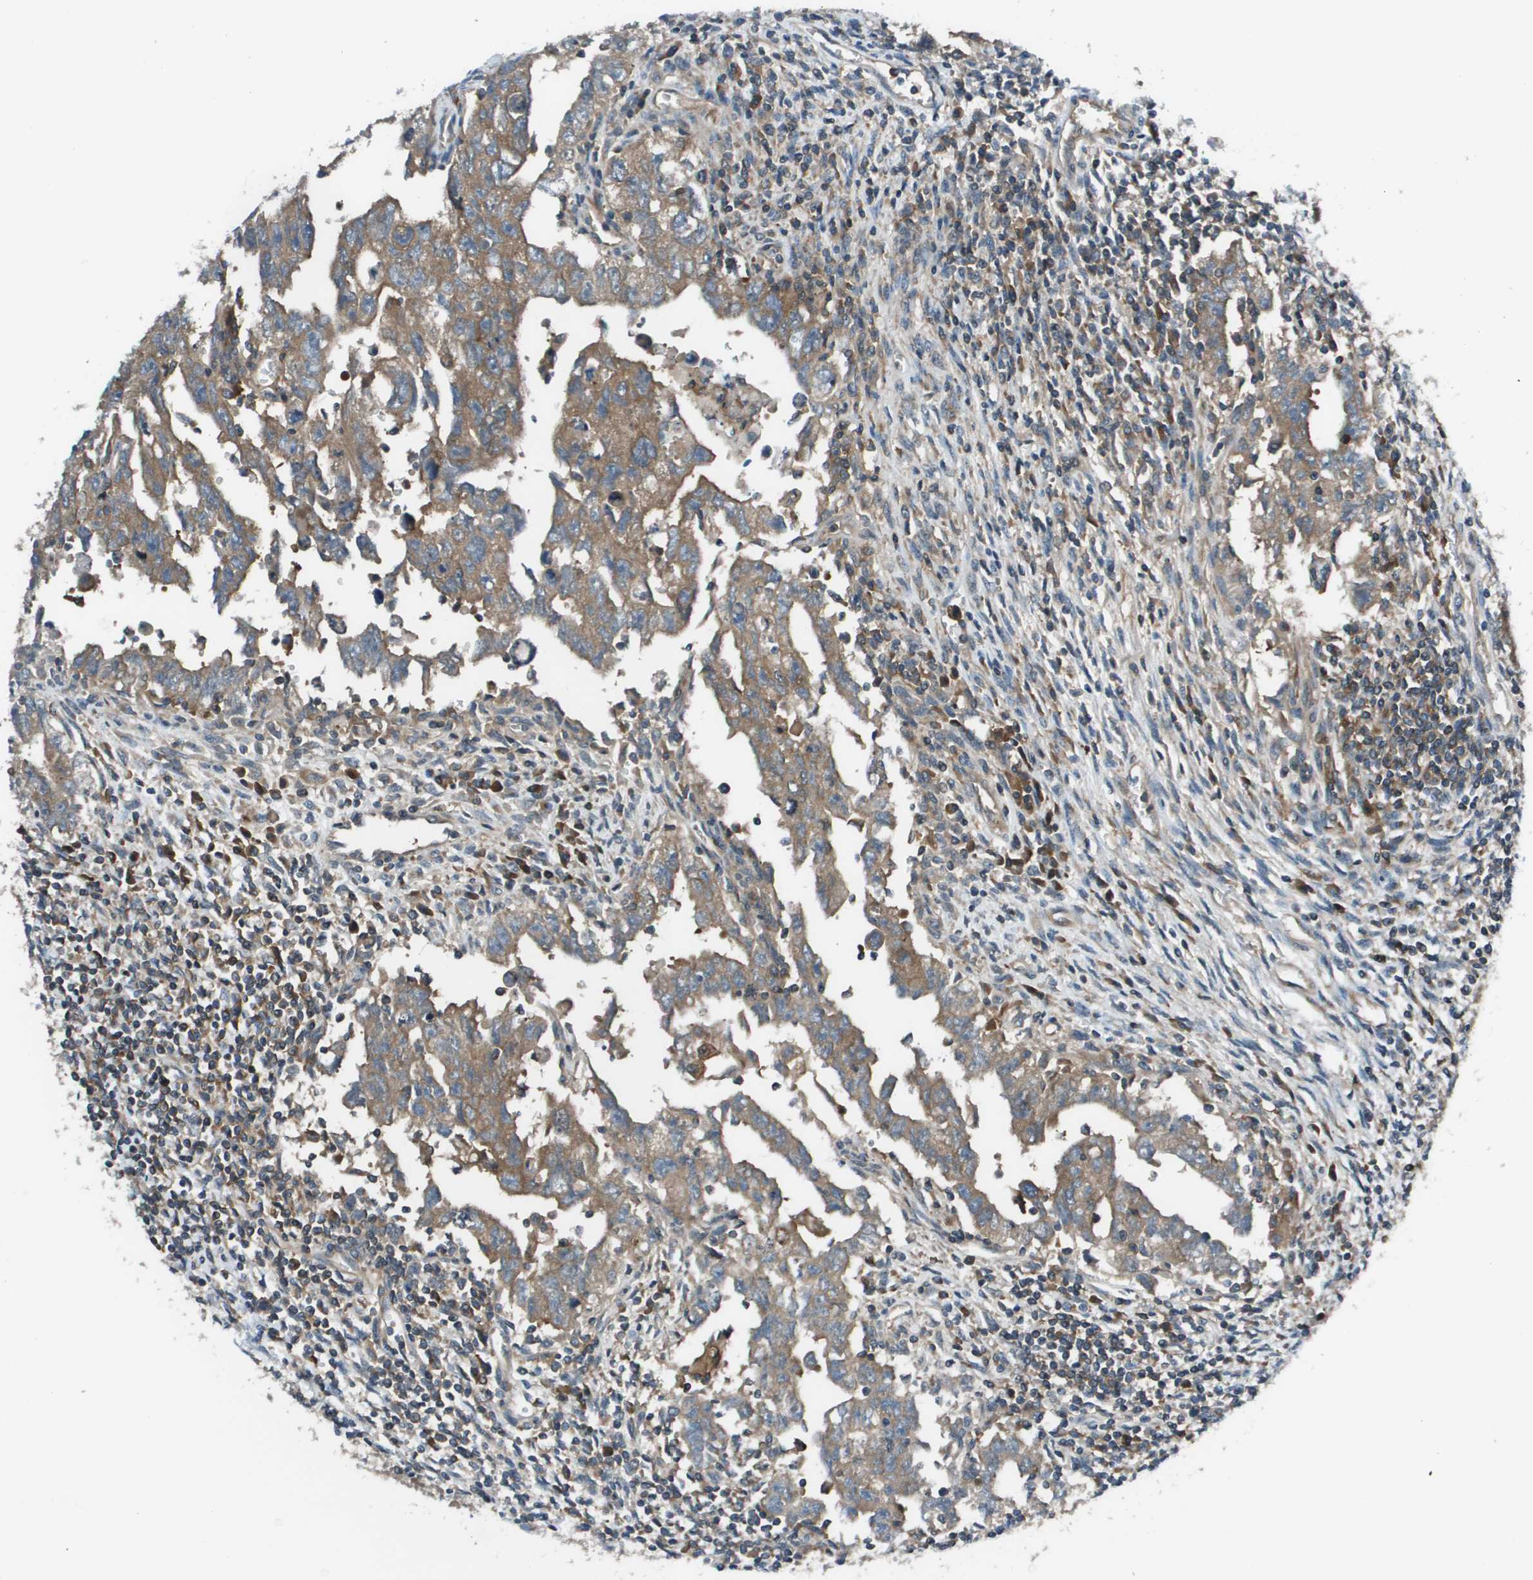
{"staining": {"intensity": "moderate", "quantity": ">75%", "location": "cytoplasmic/membranous"}, "tissue": "testis cancer", "cell_type": "Tumor cells", "image_type": "cancer", "snomed": [{"axis": "morphology", "description": "Carcinoma, Embryonal, NOS"}, {"axis": "topography", "description": "Testis"}], "caption": "A micrograph of embryonal carcinoma (testis) stained for a protein reveals moderate cytoplasmic/membranous brown staining in tumor cells.", "gene": "EIF3B", "patient": {"sex": "male", "age": 28}}